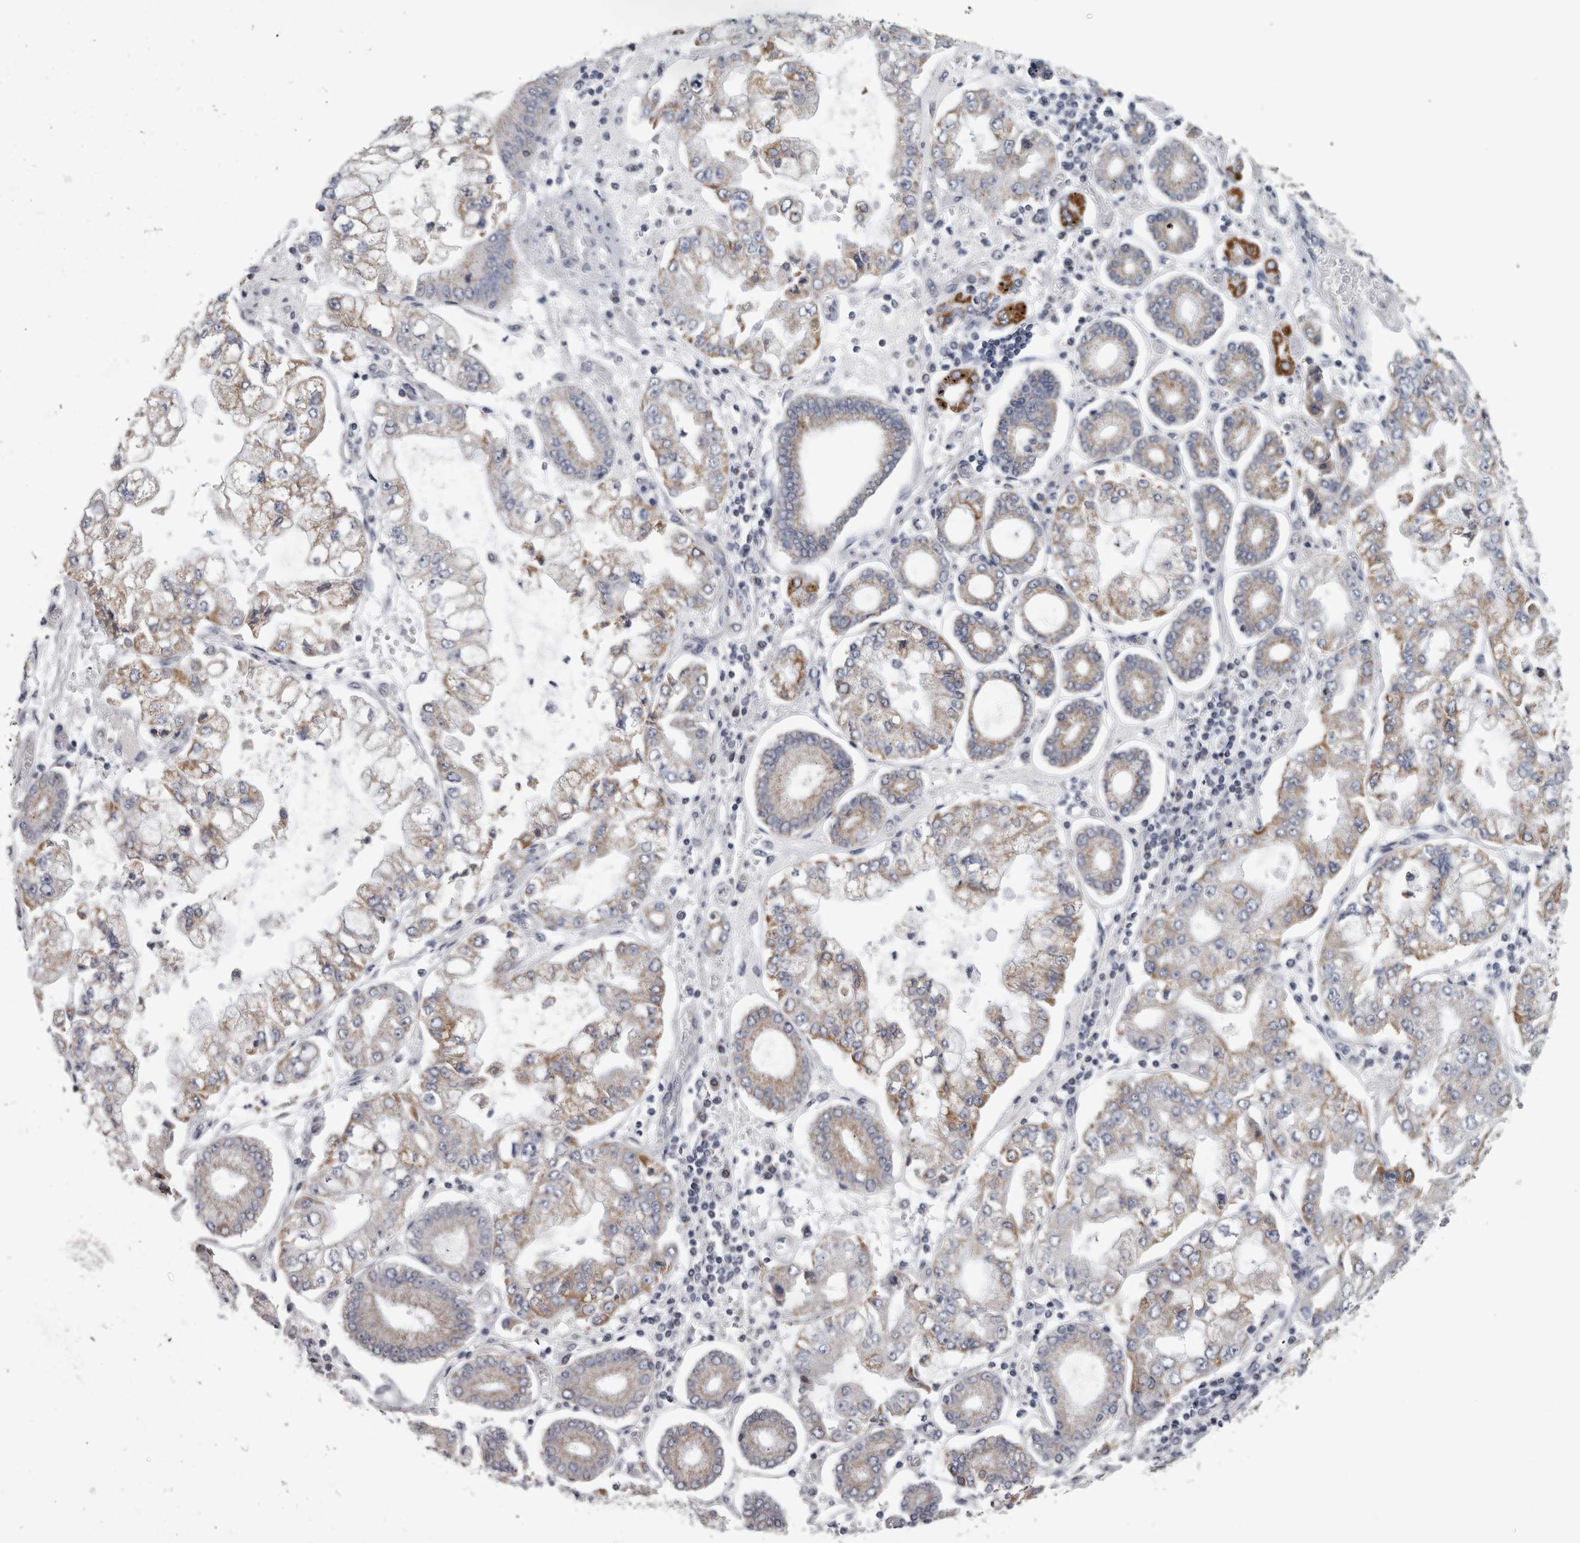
{"staining": {"intensity": "weak", "quantity": ">75%", "location": "cytoplasmic/membranous"}, "tissue": "stomach cancer", "cell_type": "Tumor cells", "image_type": "cancer", "snomed": [{"axis": "morphology", "description": "Adenocarcinoma, NOS"}, {"axis": "topography", "description": "Stomach"}], "caption": "Protein staining of stomach cancer tissue shows weak cytoplasmic/membranous positivity in about >75% of tumor cells.", "gene": "DBT", "patient": {"sex": "male", "age": 76}}